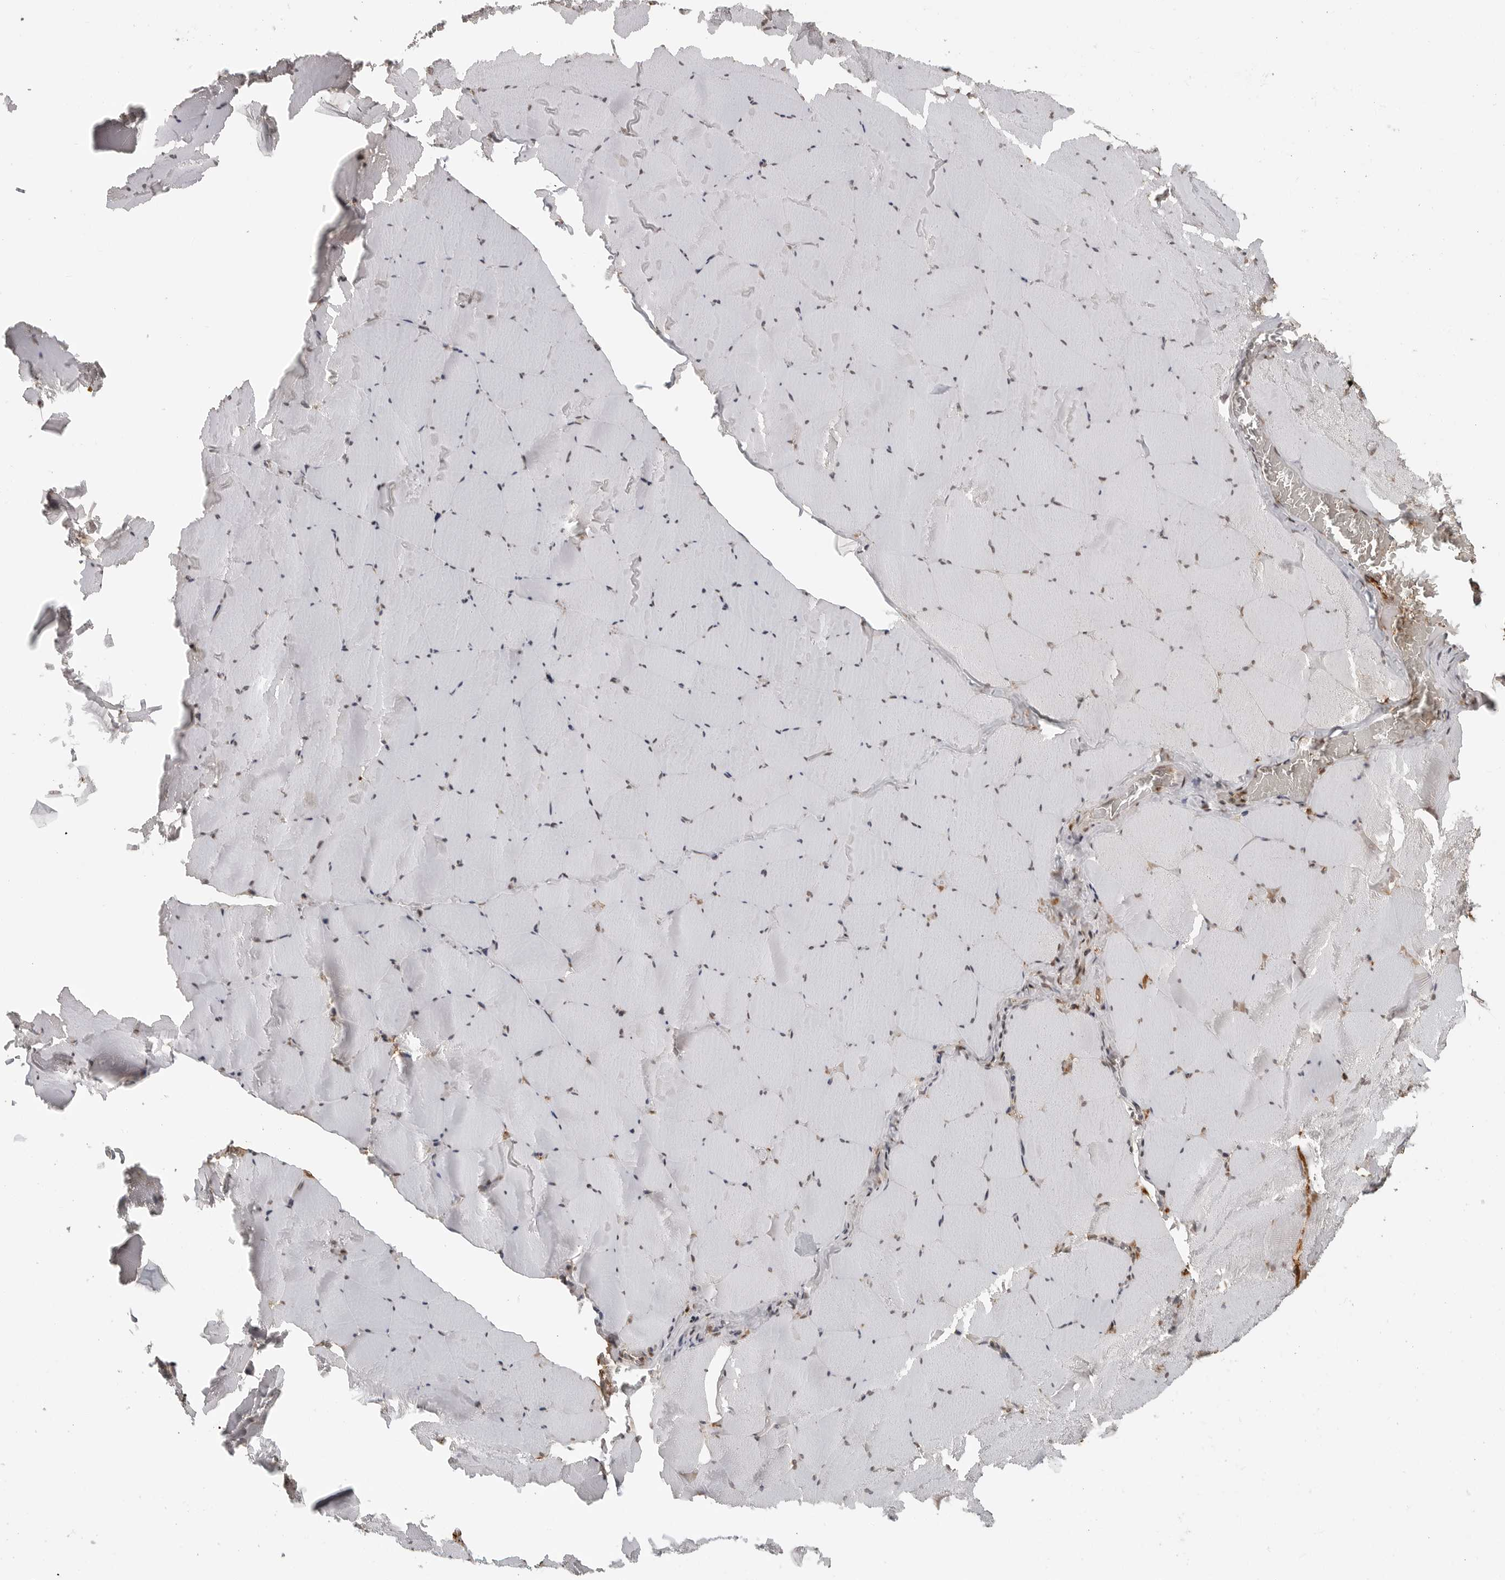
{"staining": {"intensity": "moderate", "quantity": "<25%", "location": "nuclear"}, "tissue": "skeletal muscle", "cell_type": "Myocytes", "image_type": "normal", "snomed": [{"axis": "morphology", "description": "Normal tissue, NOS"}, {"axis": "topography", "description": "Skeletal muscle"}], "caption": "A high-resolution photomicrograph shows IHC staining of unremarkable skeletal muscle, which displays moderate nuclear positivity in approximately <25% of myocytes.", "gene": "CLOCK", "patient": {"sex": "male", "age": 62}}